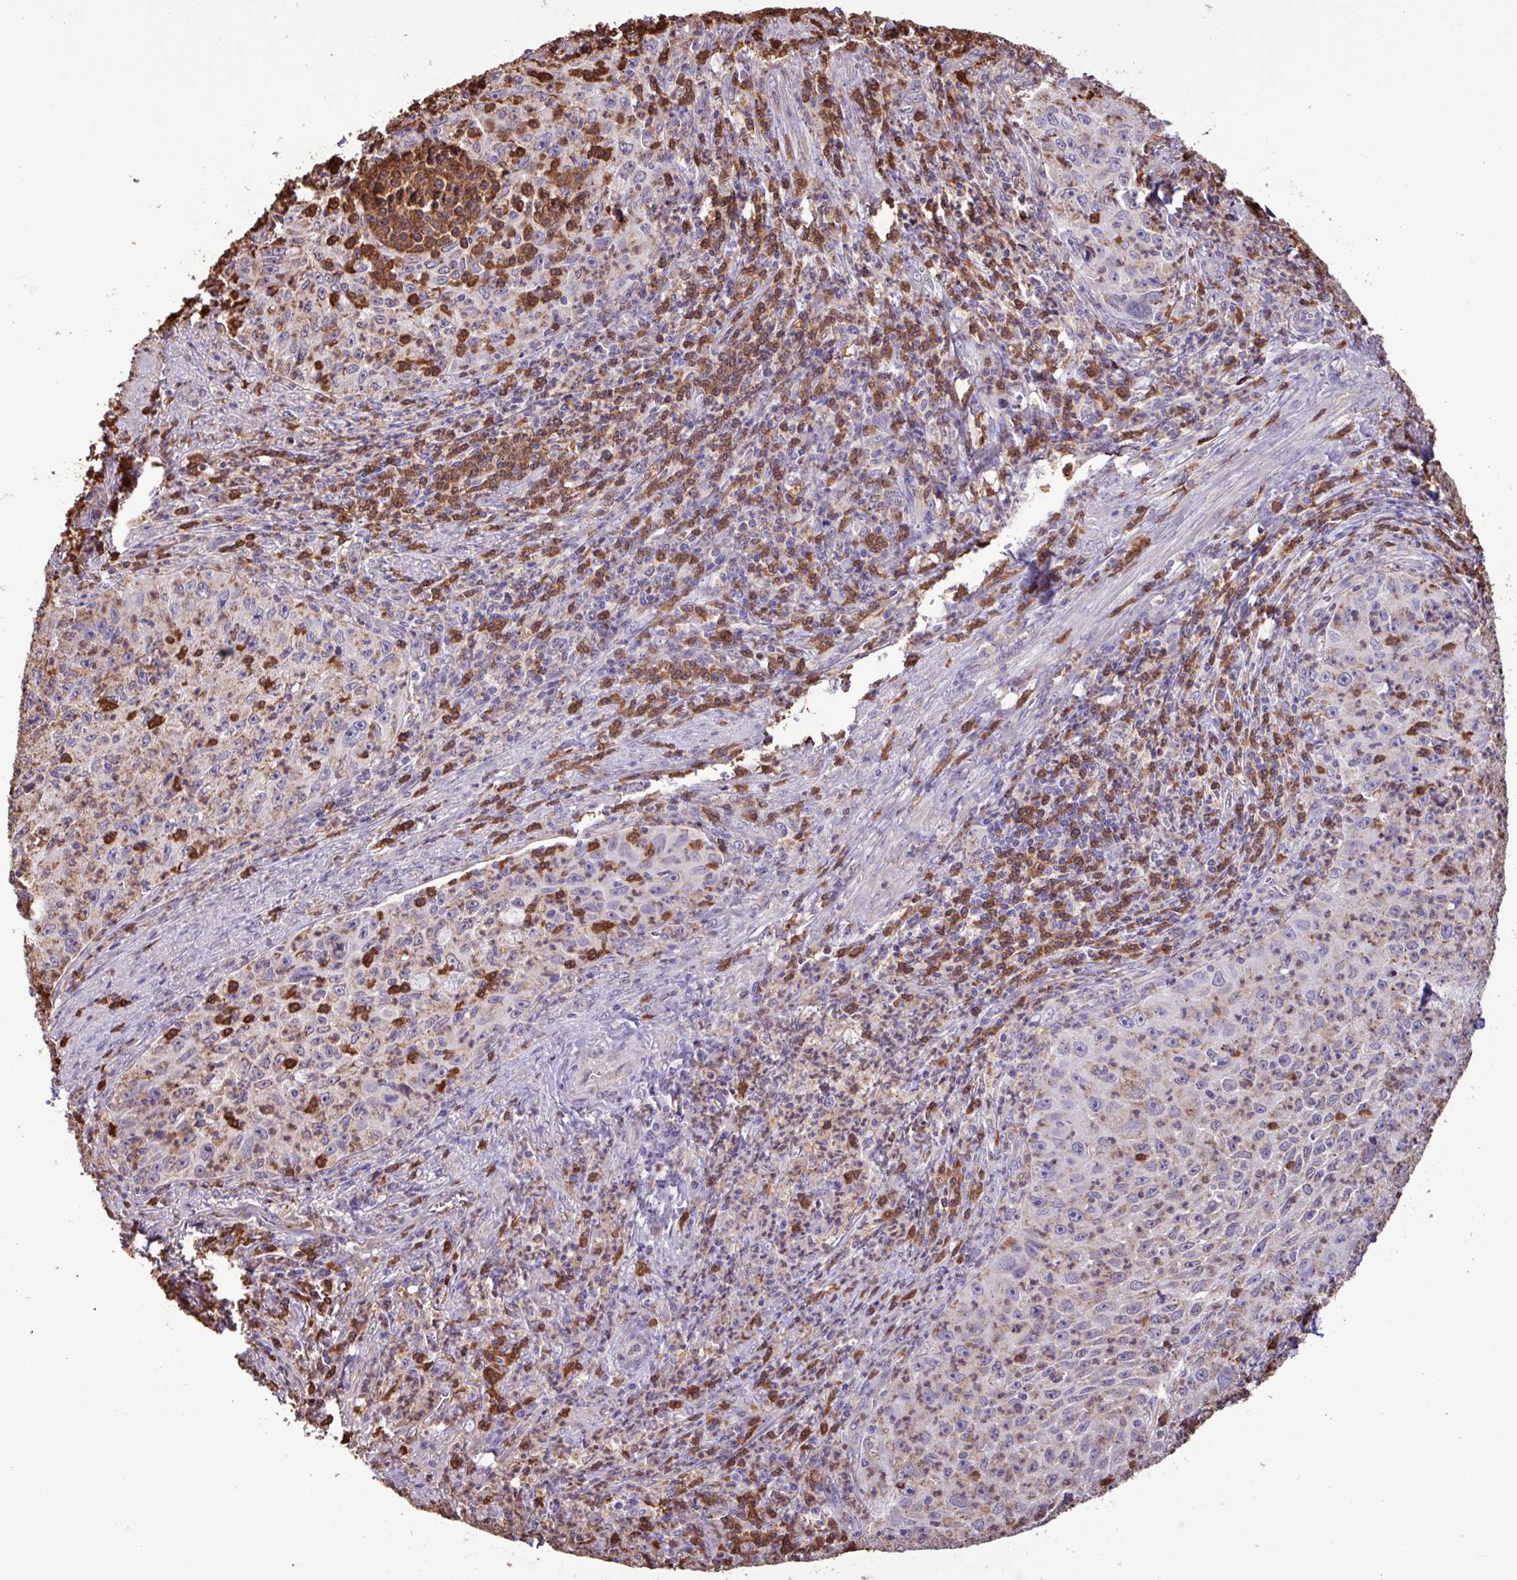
{"staining": {"intensity": "weak", "quantity": "25%-75%", "location": "cytoplasmic/membranous"}, "tissue": "cervical cancer", "cell_type": "Tumor cells", "image_type": "cancer", "snomed": [{"axis": "morphology", "description": "Squamous cell carcinoma, NOS"}, {"axis": "topography", "description": "Cervix"}], "caption": "This micrograph exhibits immunohistochemistry (IHC) staining of cervical cancer (squamous cell carcinoma), with low weak cytoplasmic/membranous staining in approximately 25%-75% of tumor cells.", "gene": "CHST11", "patient": {"sex": "female", "age": 30}}